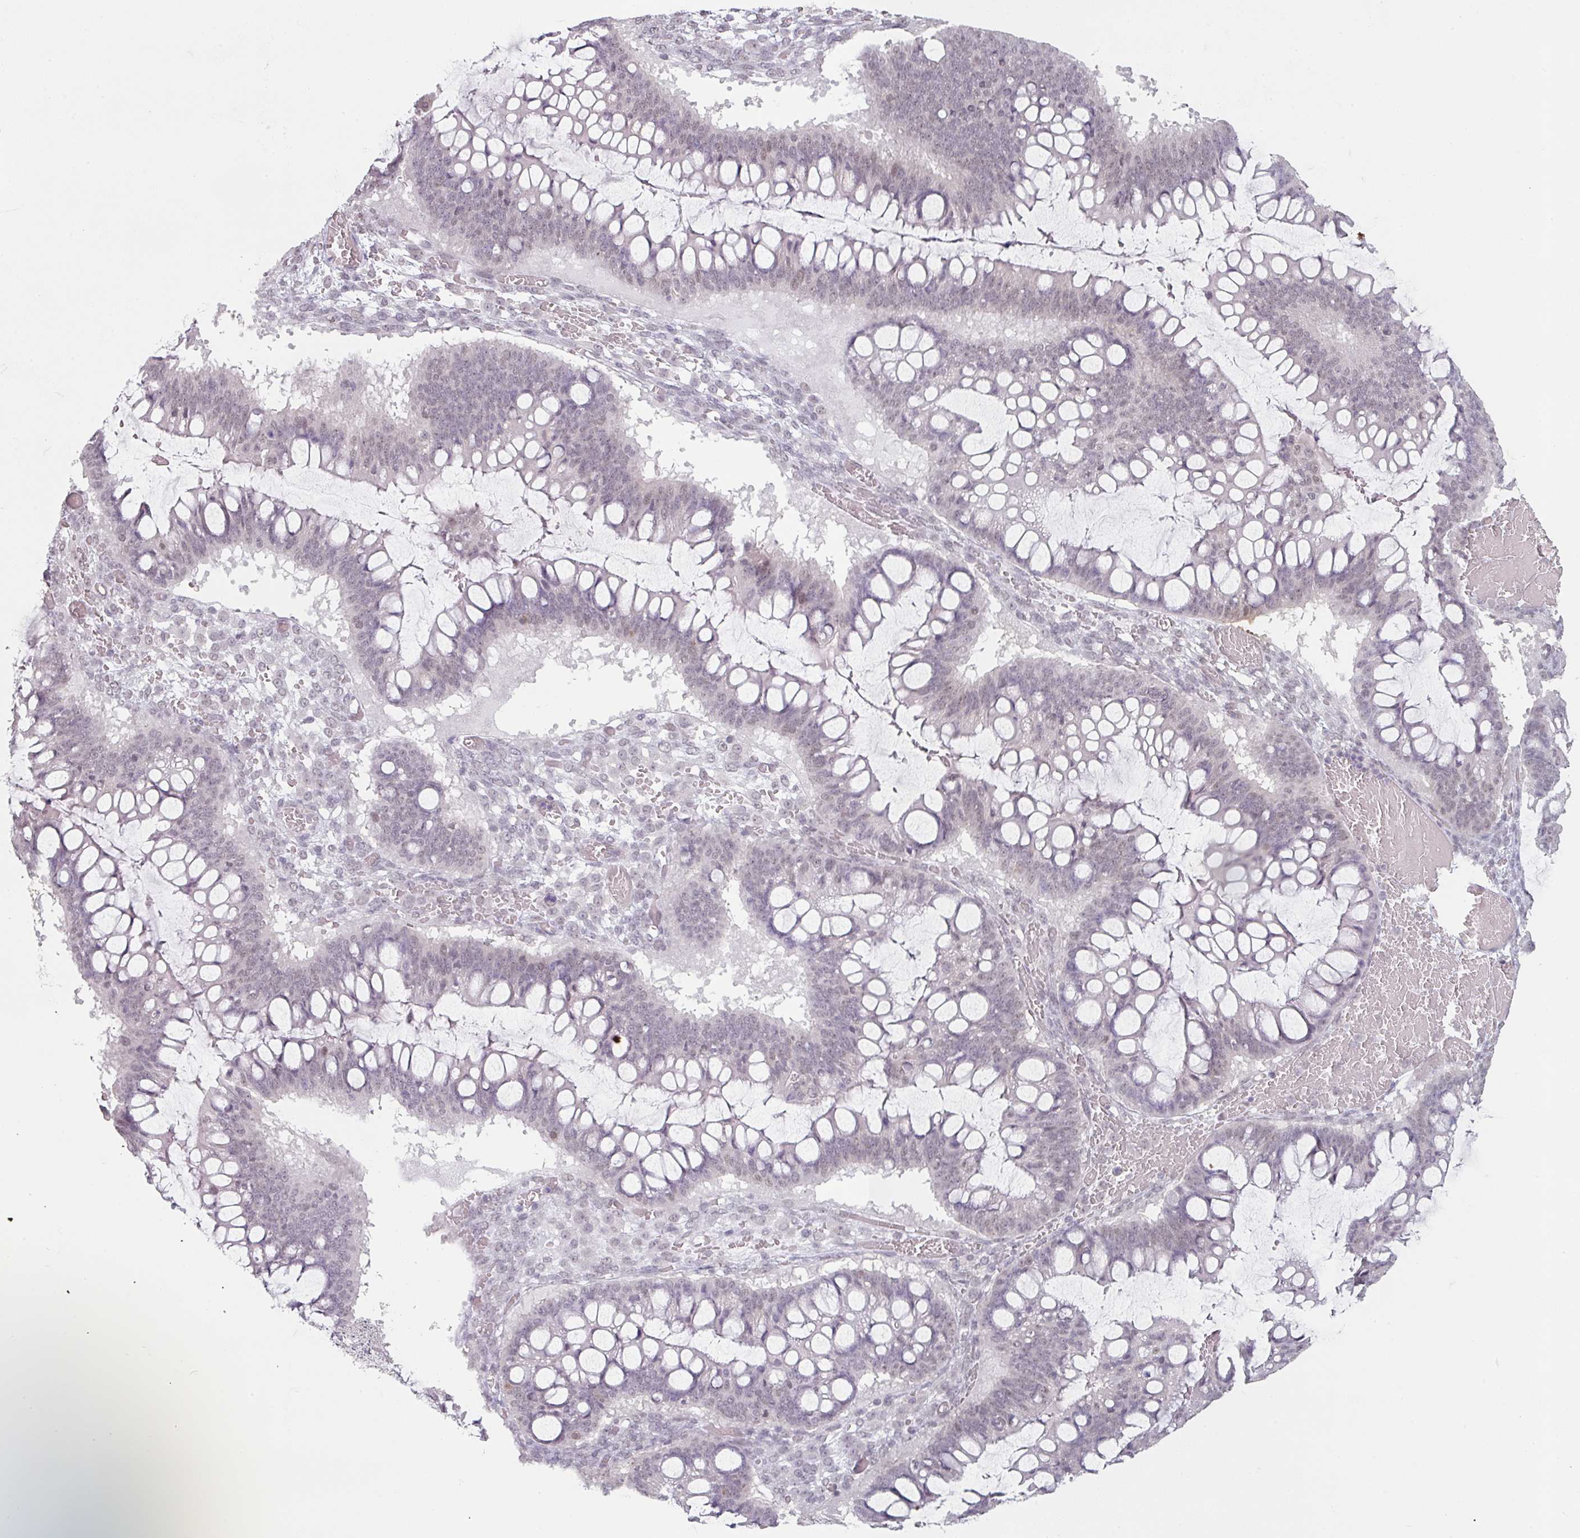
{"staining": {"intensity": "negative", "quantity": "none", "location": "none"}, "tissue": "ovarian cancer", "cell_type": "Tumor cells", "image_type": "cancer", "snomed": [{"axis": "morphology", "description": "Cystadenocarcinoma, mucinous, NOS"}, {"axis": "topography", "description": "Ovary"}], "caption": "Photomicrograph shows no significant protein positivity in tumor cells of ovarian cancer (mucinous cystadenocarcinoma). (DAB (3,3'-diaminobenzidine) immunohistochemistry (IHC) with hematoxylin counter stain).", "gene": "SPRR1A", "patient": {"sex": "female", "age": 73}}